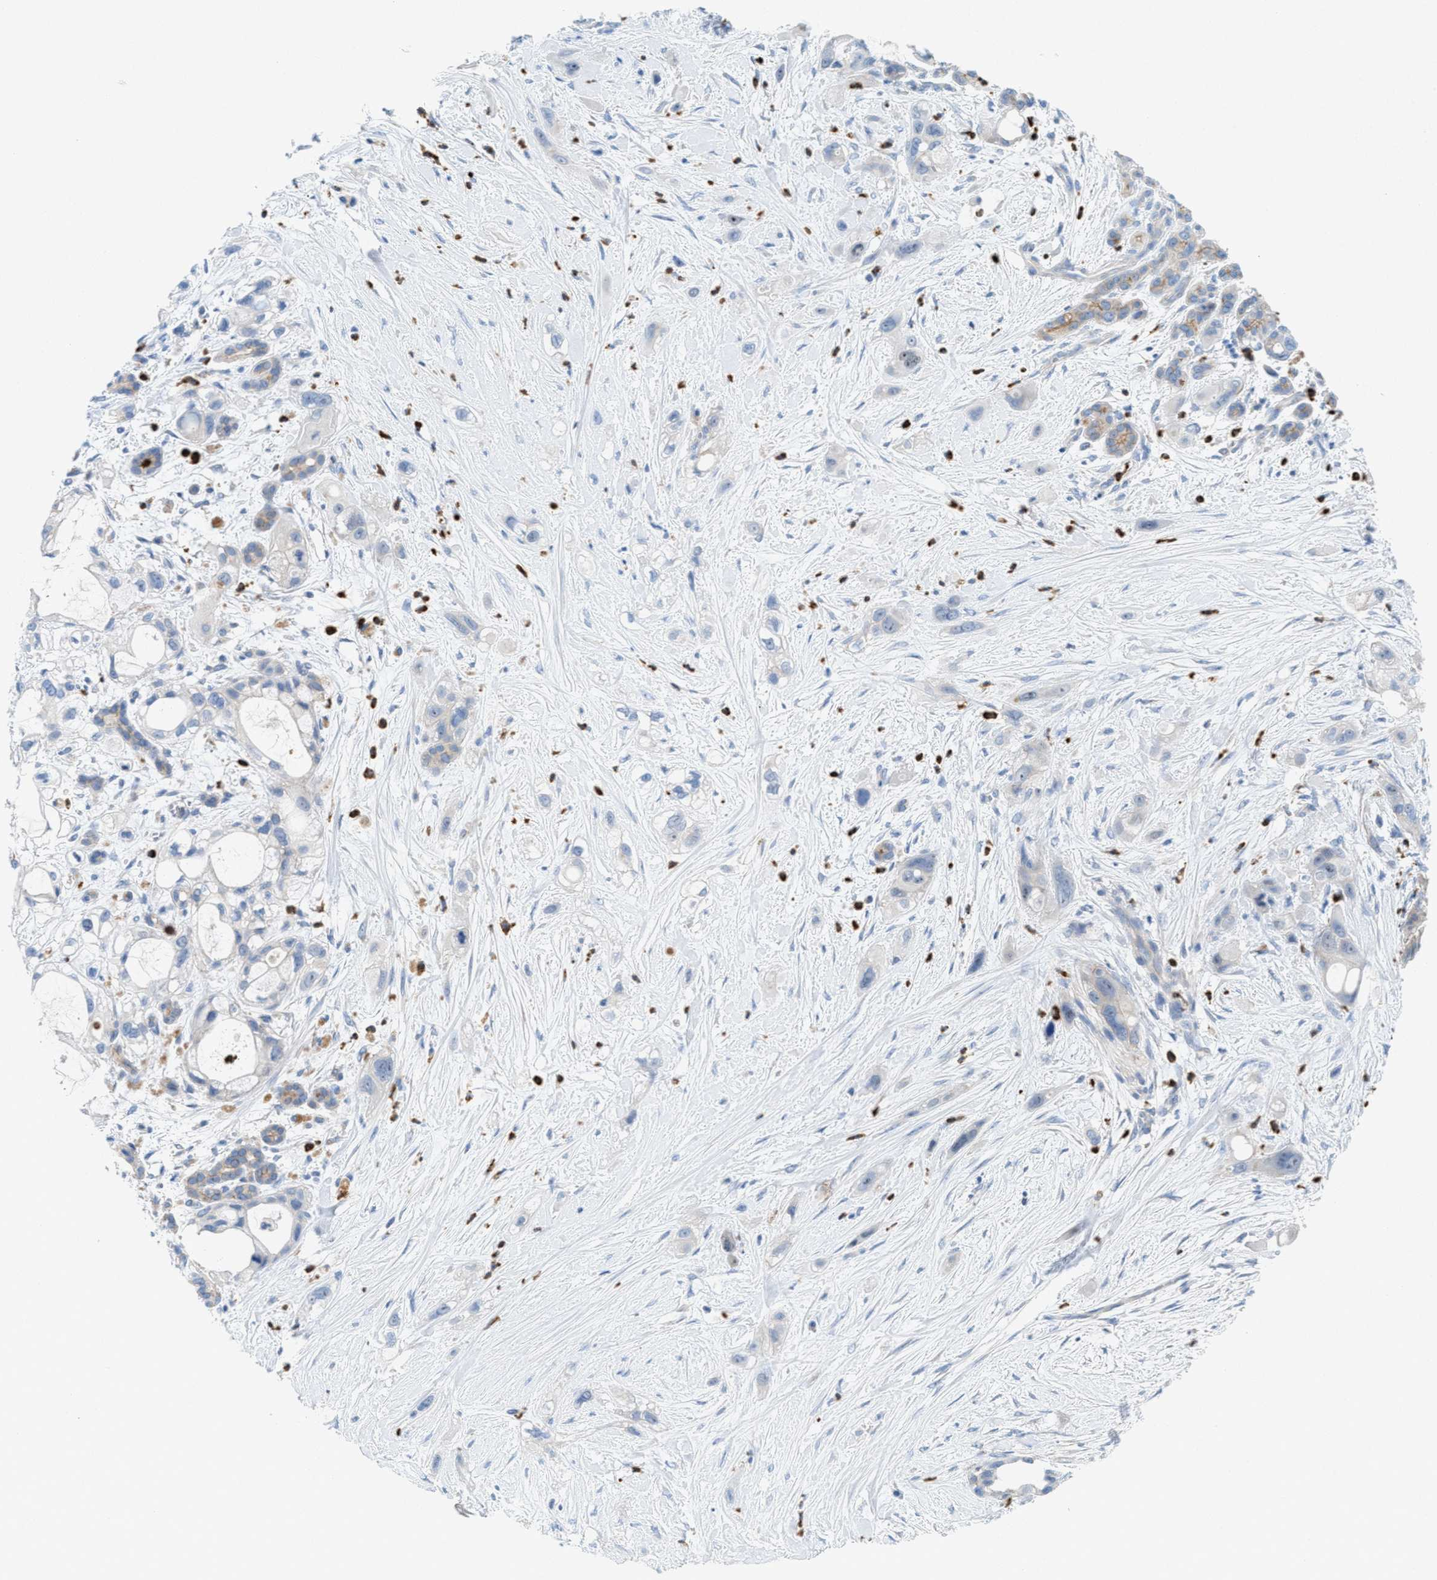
{"staining": {"intensity": "negative", "quantity": "none", "location": "none"}, "tissue": "pancreatic cancer", "cell_type": "Tumor cells", "image_type": "cancer", "snomed": [{"axis": "morphology", "description": "Adenocarcinoma, NOS"}, {"axis": "topography", "description": "Pancreas"}], "caption": "An image of pancreatic cancer (adenocarcinoma) stained for a protein reveals no brown staining in tumor cells. The staining is performed using DAB brown chromogen with nuclei counter-stained in using hematoxylin.", "gene": "CMTM1", "patient": {"sex": "male", "age": 59}}